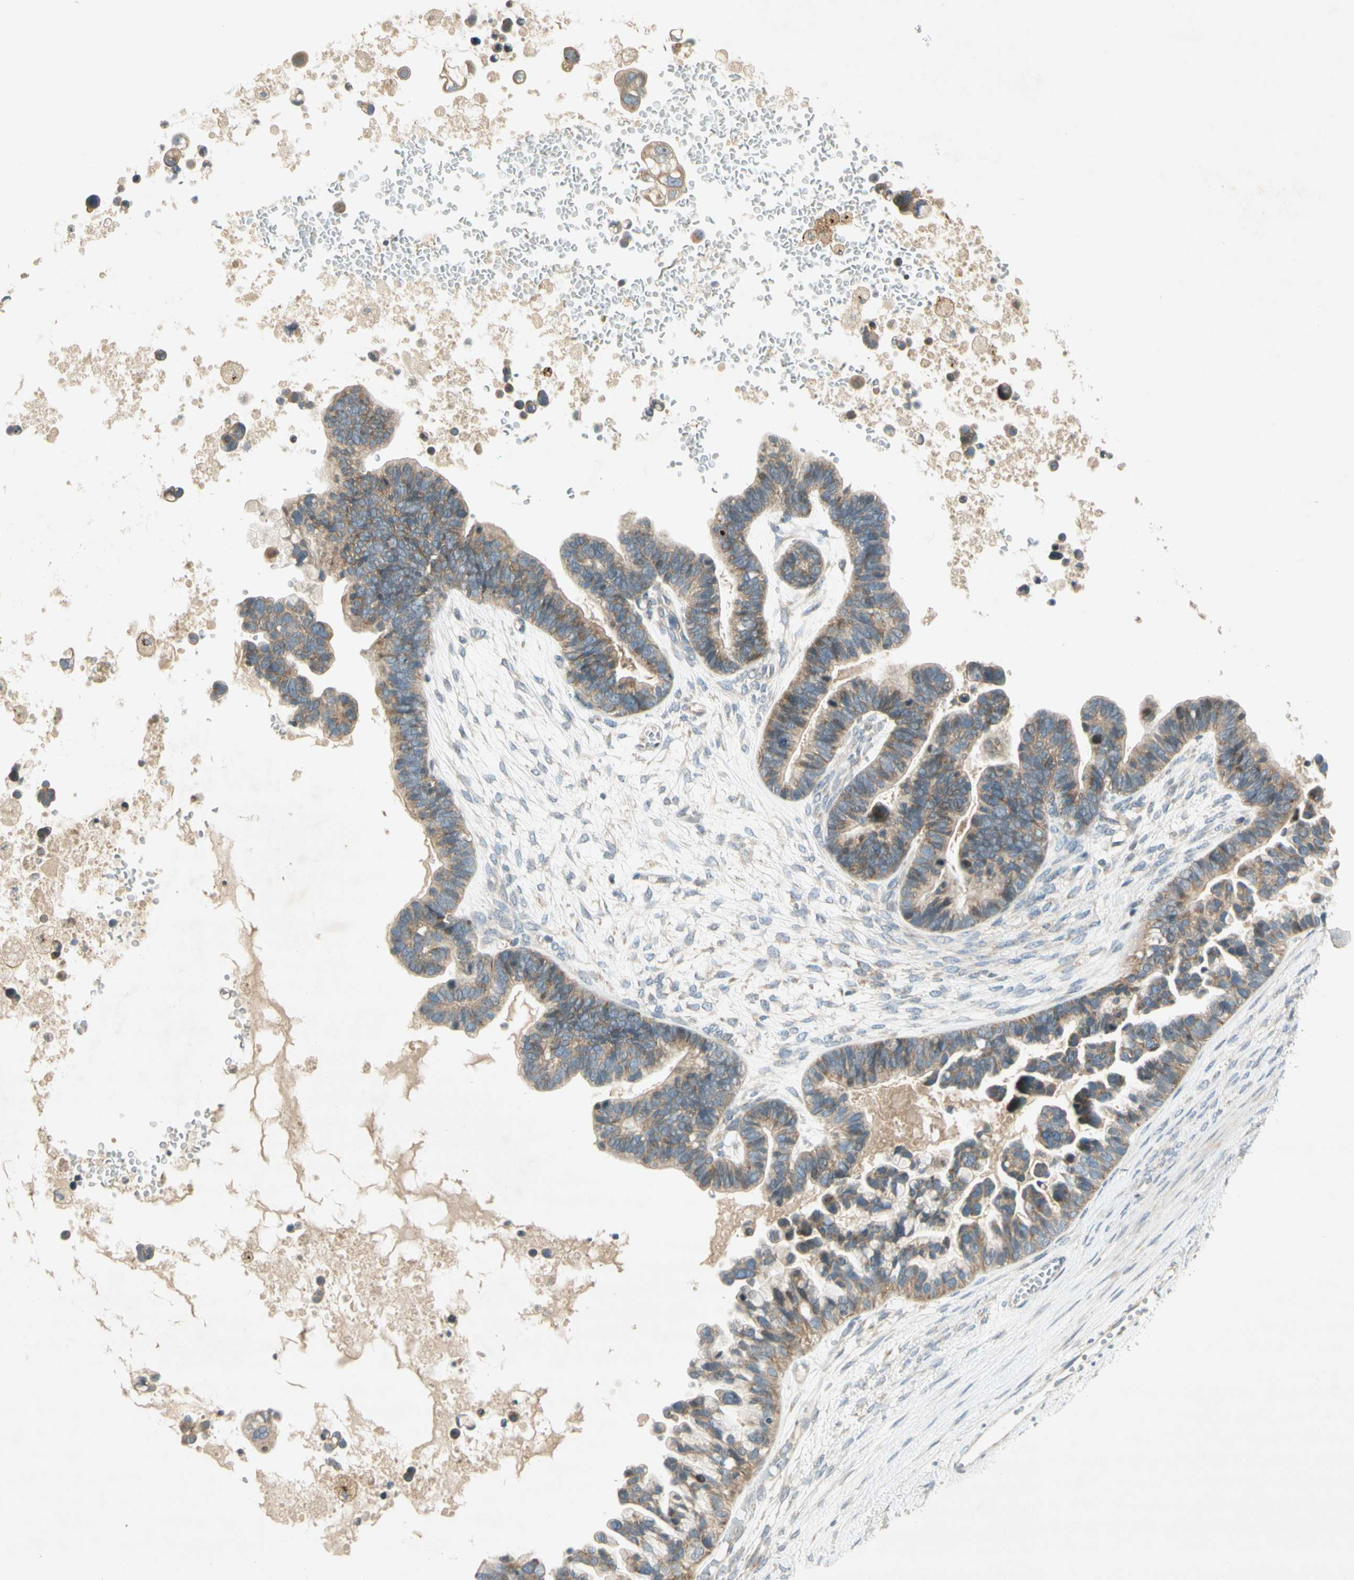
{"staining": {"intensity": "moderate", "quantity": ">75%", "location": "cytoplasmic/membranous"}, "tissue": "ovarian cancer", "cell_type": "Tumor cells", "image_type": "cancer", "snomed": [{"axis": "morphology", "description": "Cystadenocarcinoma, serous, NOS"}, {"axis": "topography", "description": "Ovary"}], "caption": "Tumor cells display moderate cytoplasmic/membranous positivity in about >75% of cells in serous cystadenocarcinoma (ovarian).", "gene": "ETF1", "patient": {"sex": "female", "age": 56}}